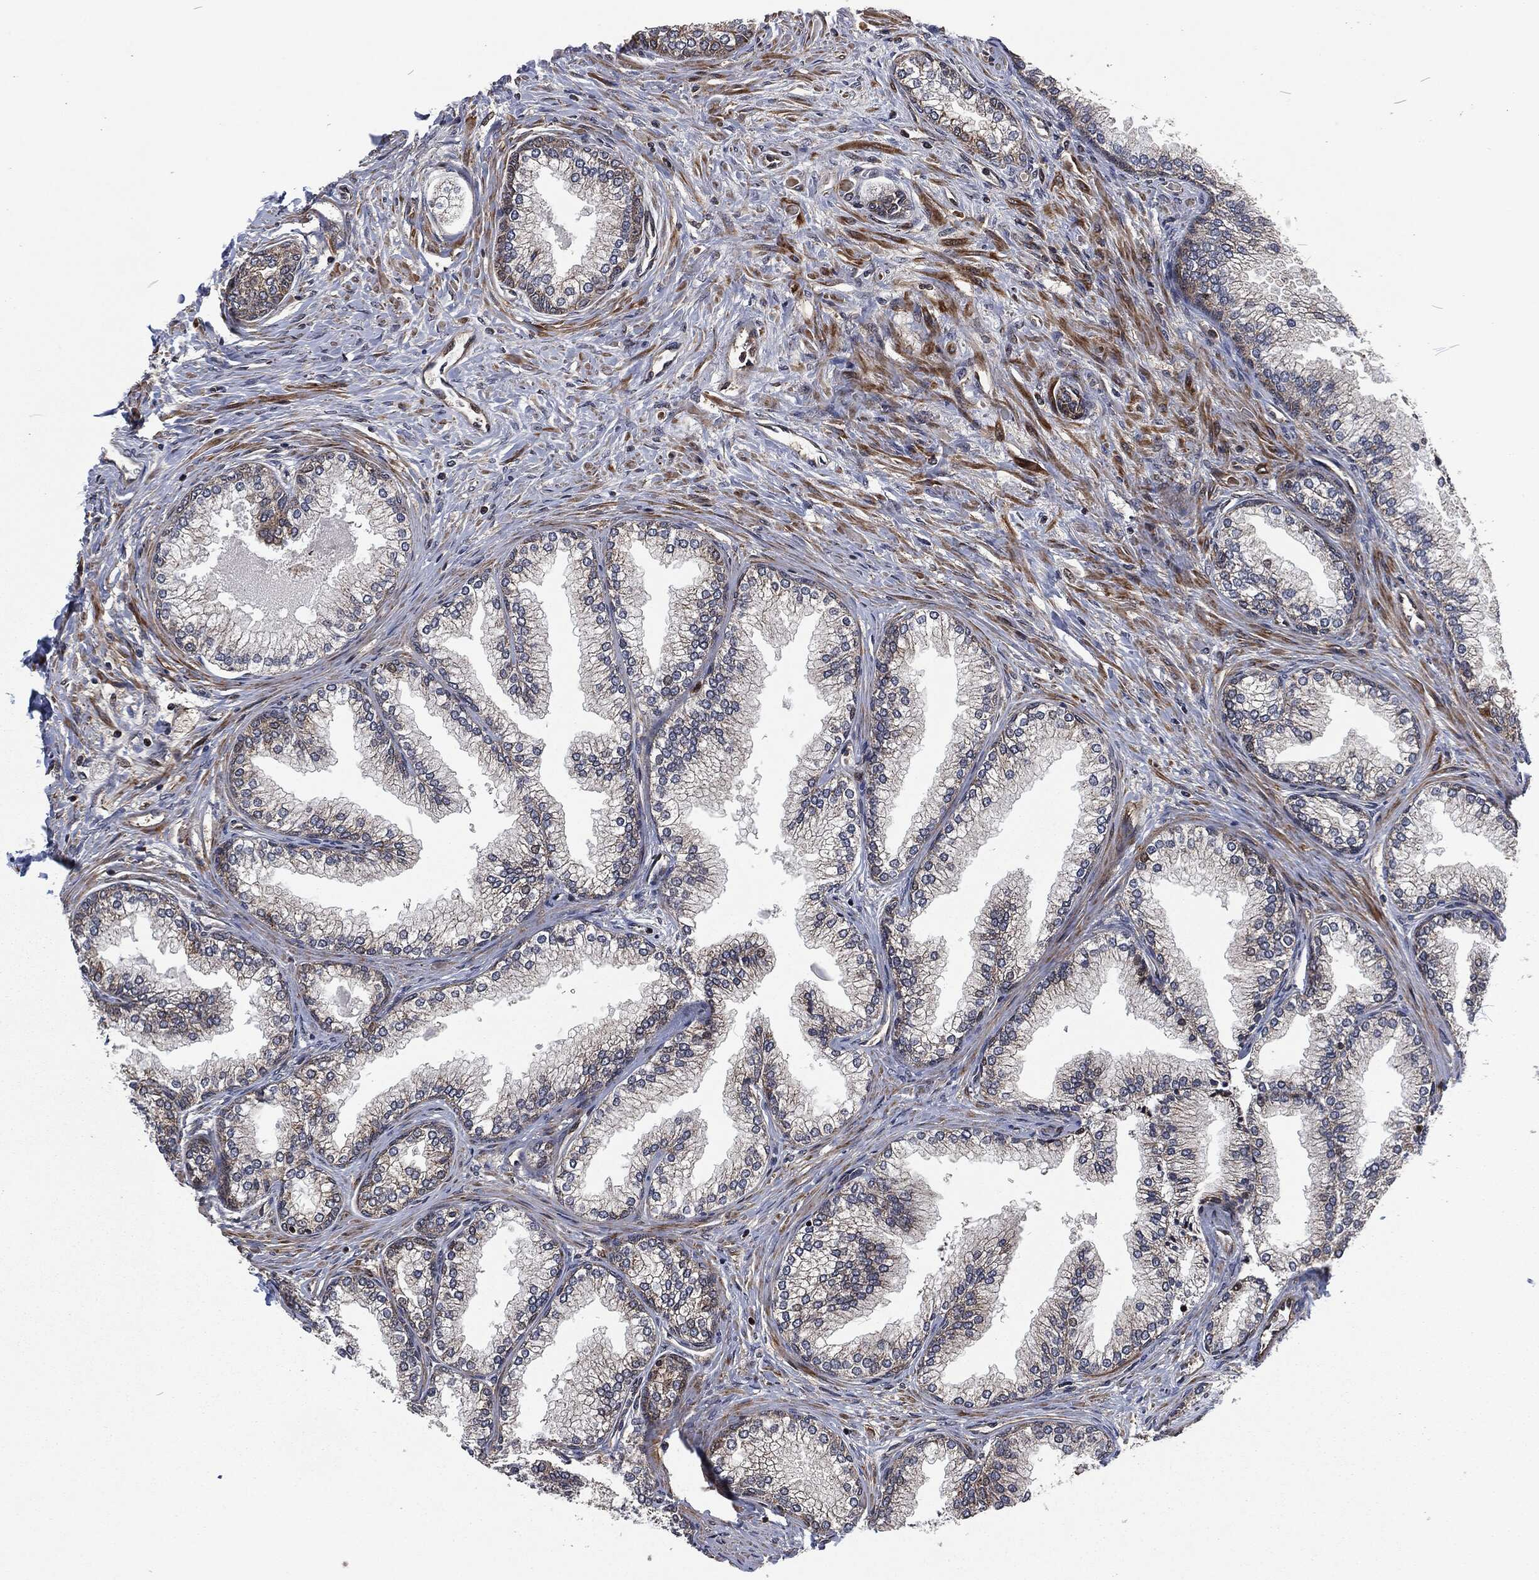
{"staining": {"intensity": "moderate", "quantity": ">75%", "location": "cytoplasmic/membranous"}, "tissue": "prostate", "cell_type": "Glandular cells", "image_type": "normal", "snomed": [{"axis": "morphology", "description": "Normal tissue, NOS"}, {"axis": "topography", "description": "Prostate"}], "caption": "Immunohistochemistry (IHC) photomicrograph of normal prostate: prostate stained using immunohistochemistry (IHC) demonstrates medium levels of moderate protein expression localized specifically in the cytoplasmic/membranous of glandular cells, appearing as a cytoplasmic/membranous brown color.", "gene": "CMPK2", "patient": {"sex": "male", "age": 72}}